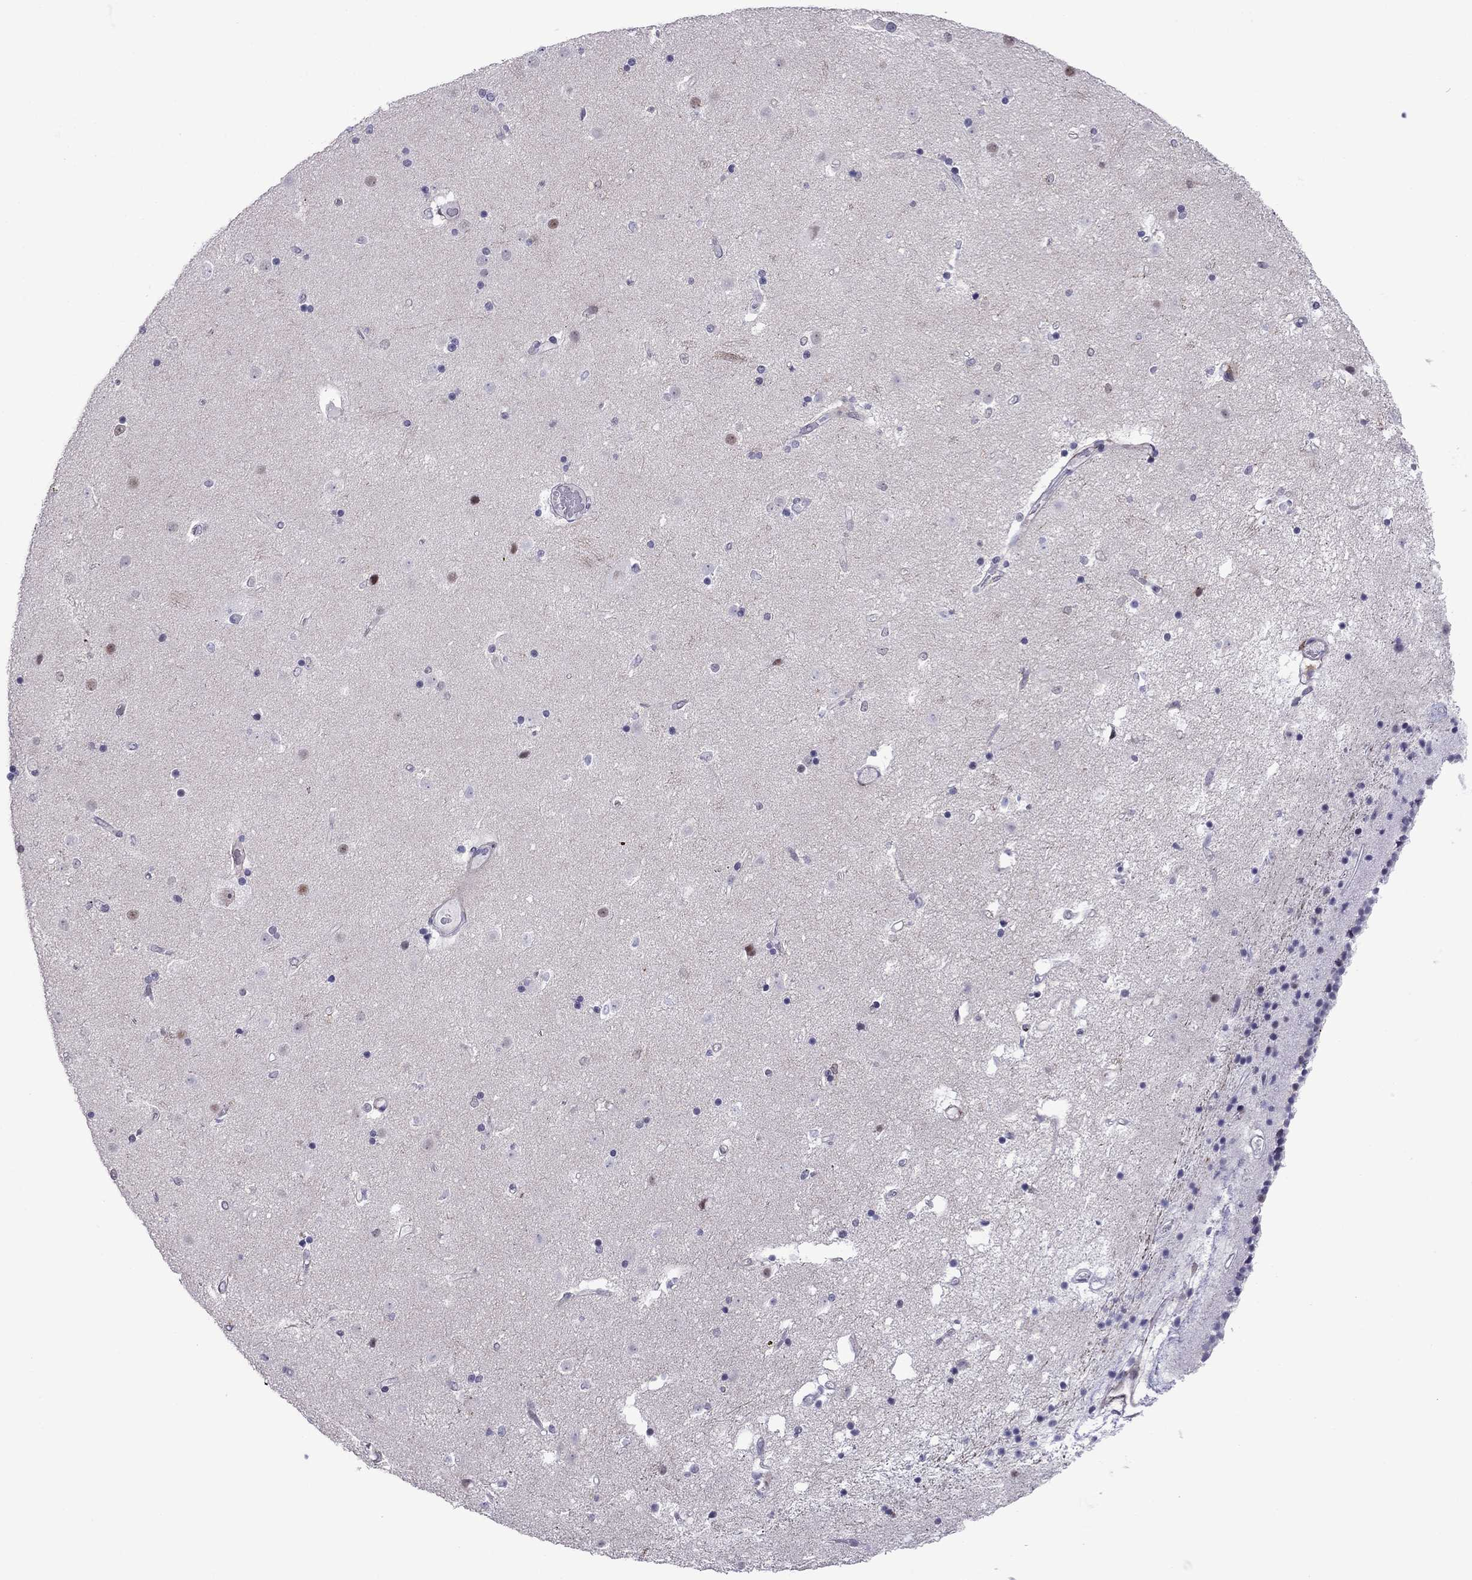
{"staining": {"intensity": "negative", "quantity": "none", "location": "none"}, "tissue": "caudate", "cell_type": "Glial cells", "image_type": "normal", "snomed": [{"axis": "morphology", "description": "Normal tissue, NOS"}, {"axis": "topography", "description": "Lateral ventricle wall"}], "caption": "IHC of normal caudate displays no staining in glial cells. Nuclei are stained in blue.", "gene": "ZNF646", "patient": {"sex": "female", "age": 71}}